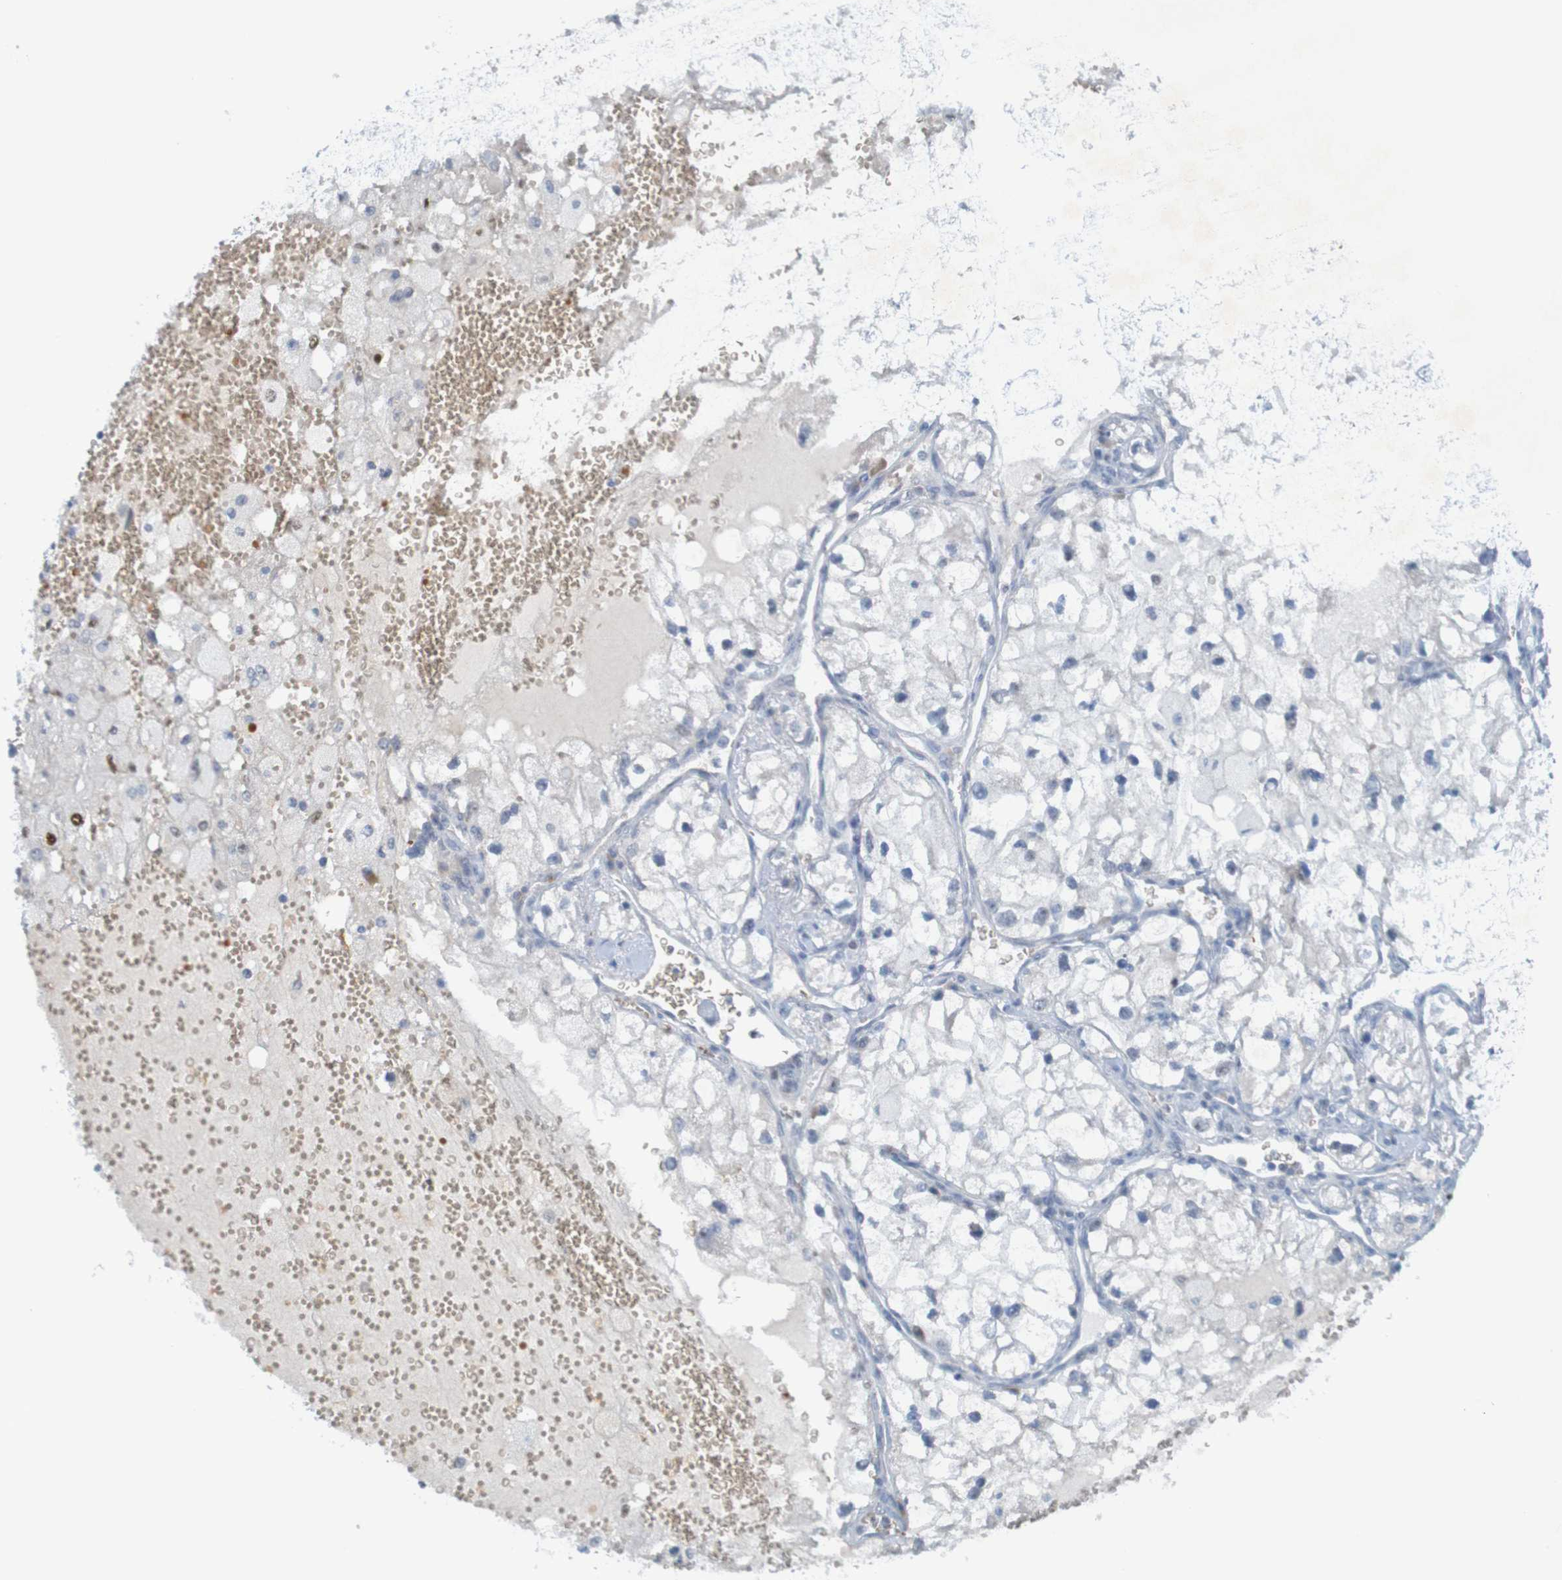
{"staining": {"intensity": "negative", "quantity": "none", "location": "none"}, "tissue": "renal cancer", "cell_type": "Tumor cells", "image_type": "cancer", "snomed": [{"axis": "morphology", "description": "Adenocarcinoma, NOS"}, {"axis": "topography", "description": "Kidney"}], "caption": "Immunohistochemistry image of neoplastic tissue: renal adenocarcinoma stained with DAB shows no significant protein expression in tumor cells.", "gene": "USP36", "patient": {"sex": "female", "age": 70}}